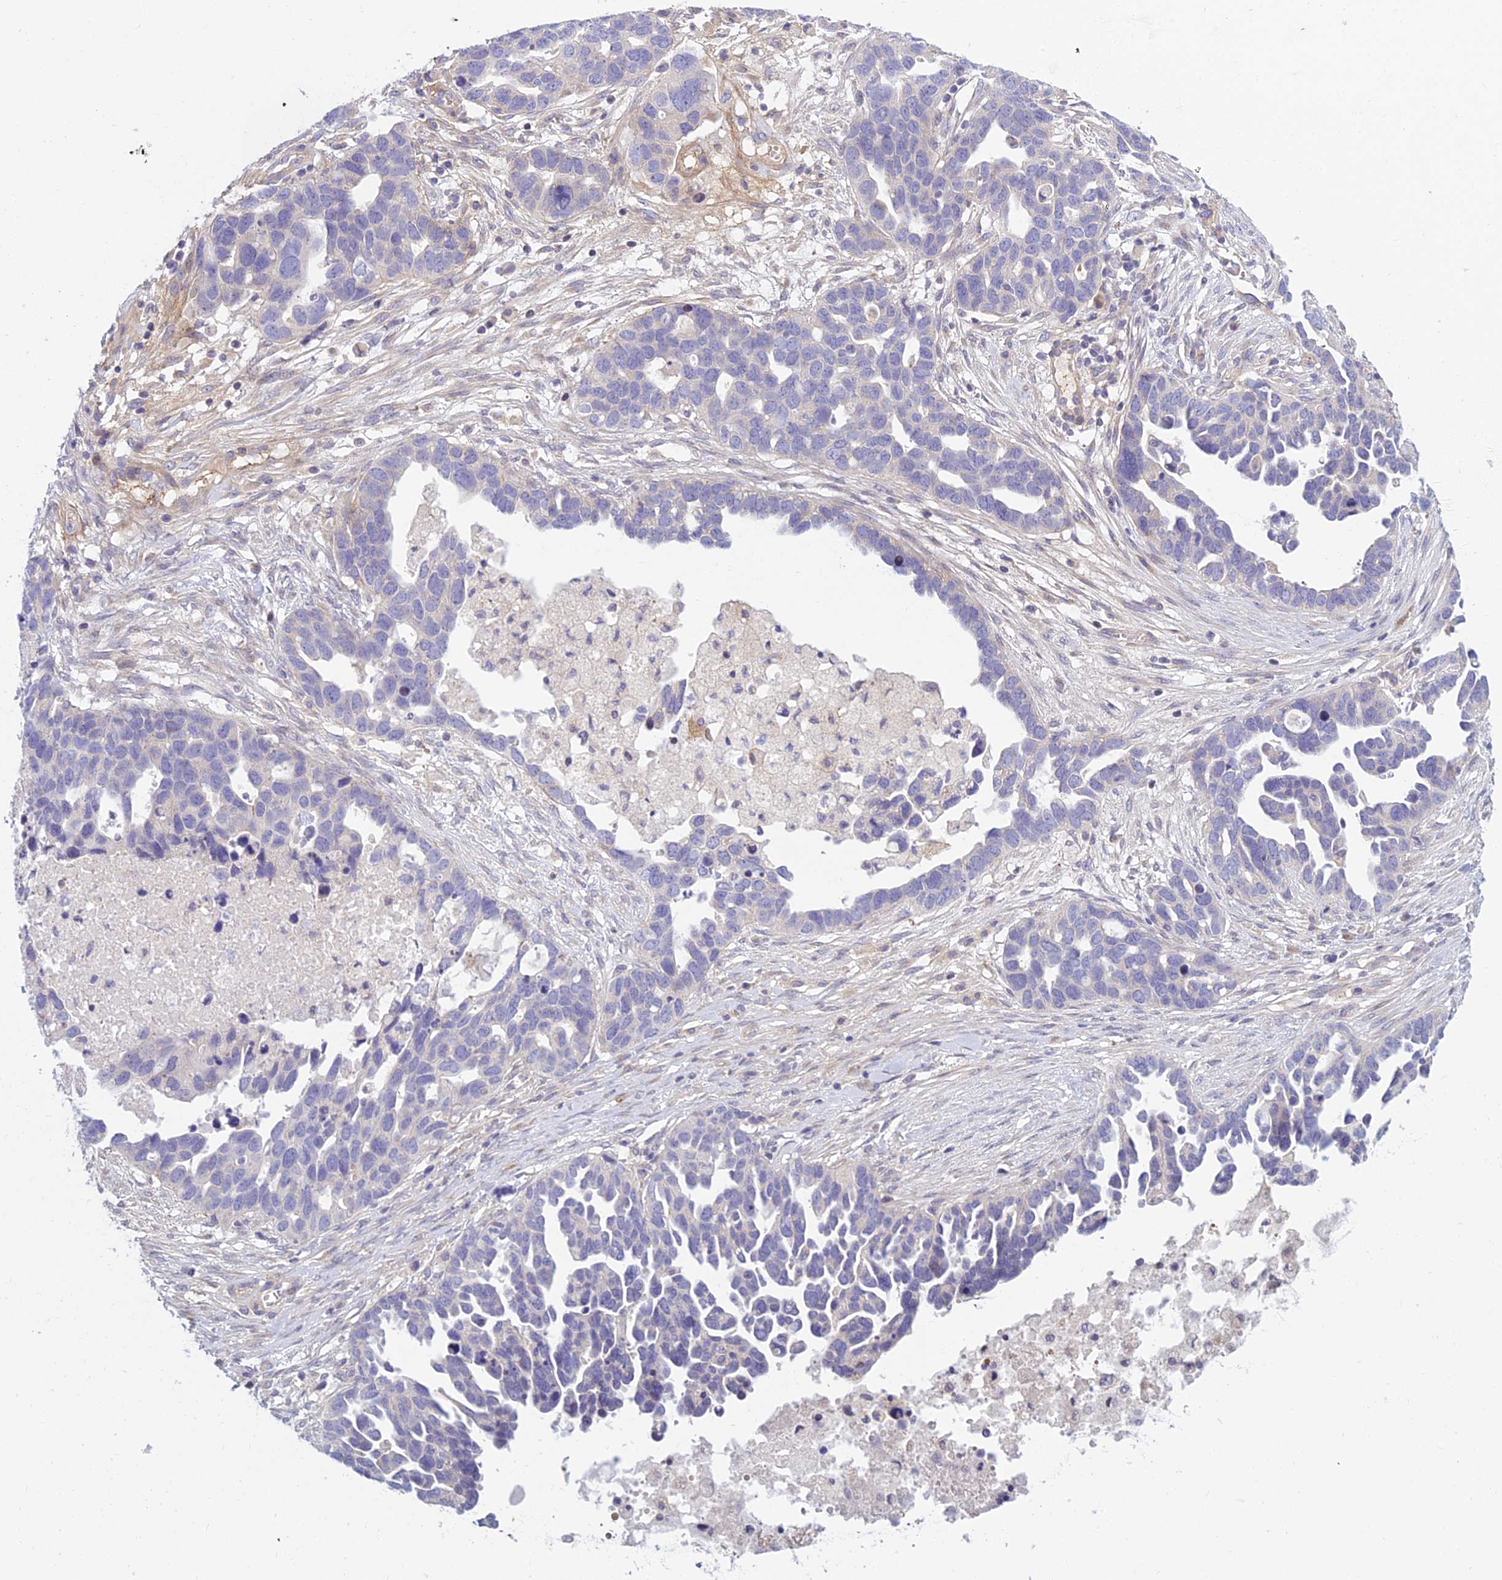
{"staining": {"intensity": "negative", "quantity": "none", "location": "none"}, "tissue": "ovarian cancer", "cell_type": "Tumor cells", "image_type": "cancer", "snomed": [{"axis": "morphology", "description": "Cystadenocarcinoma, serous, NOS"}, {"axis": "topography", "description": "Ovary"}], "caption": "Human ovarian serous cystadenocarcinoma stained for a protein using IHC reveals no positivity in tumor cells.", "gene": "DUS2", "patient": {"sex": "female", "age": 54}}